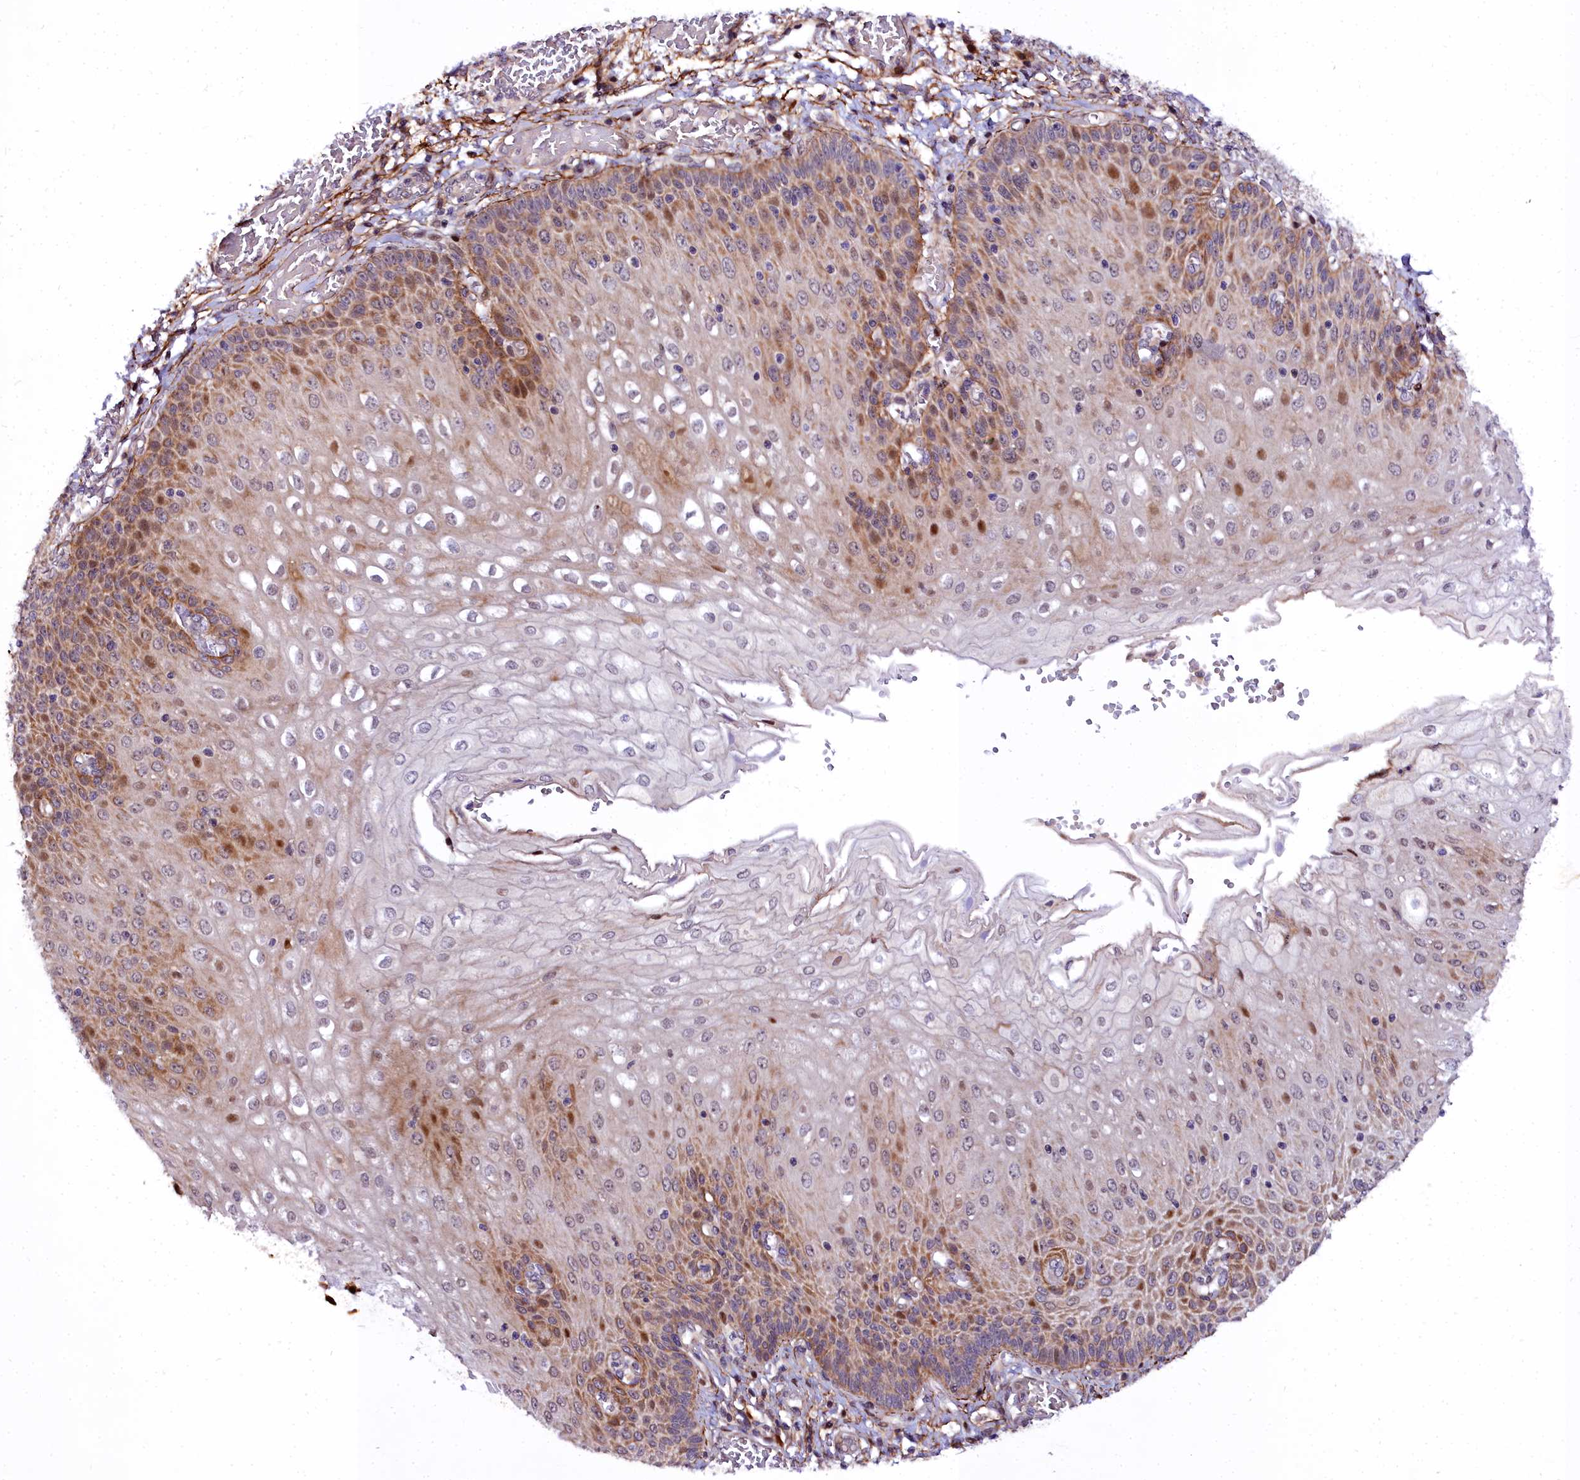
{"staining": {"intensity": "strong", "quantity": "25%-75%", "location": "cytoplasmic/membranous,nuclear"}, "tissue": "esophagus", "cell_type": "Squamous epithelial cells", "image_type": "normal", "snomed": [{"axis": "morphology", "description": "Normal tissue, NOS"}, {"axis": "topography", "description": "Esophagus"}], "caption": "A high-resolution micrograph shows immunohistochemistry (IHC) staining of unremarkable esophagus, which exhibits strong cytoplasmic/membranous,nuclear staining in approximately 25%-75% of squamous epithelial cells. (DAB (3,3'-diaminobenzidine) = brown stain, brightfield microscopy at high magnification).", "gene": "MRPS11", "patient": {"sex": "male", "age": 81}}